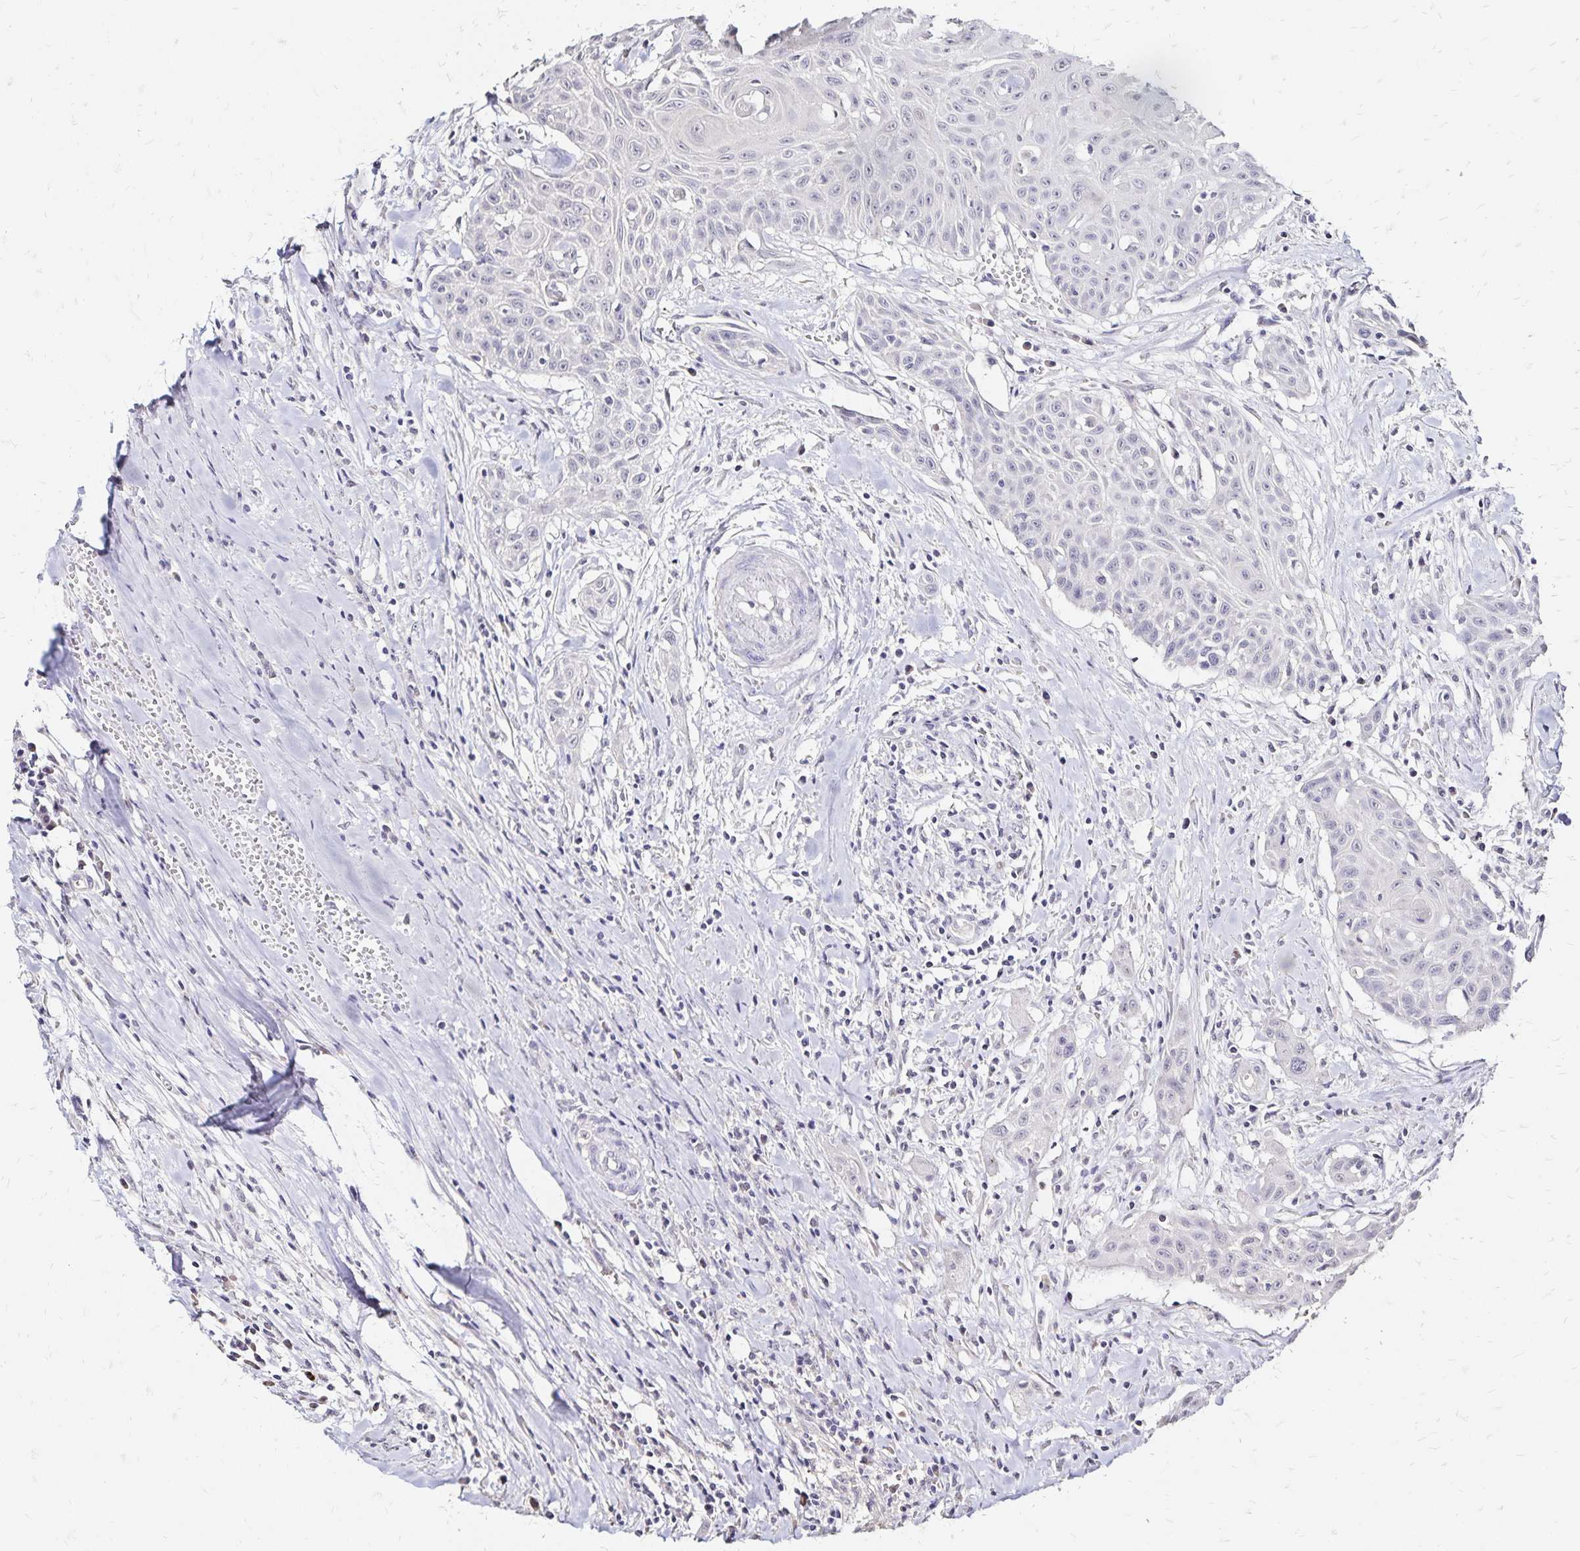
{"staining": {"intensity": "negative", "quantity": "none", "location": "none"}, "tissue": "head and neck cancer", "cell_type": "Tumor cells", "image_type": "cancer", "snomed": [{"axis": "morphology", "description": "Squamous cell carcinoma, NOS"}, {"axis": "topography", "description": "Lymph node"}, {"axis": "topography", "description": "Salivary gland"}, {"axis": "topography", "description": "Head-Neck"}], "caption": "DAB immunohistochemical staining of squamous cell carcinoma (head and neck) displays no significant positivity in tumor cells. (DAB immunohistochemistry (IHC) visualized using brightfield microscopy, high magnification).", "gene": "SLC5A1", "patient": {"sex": "female", "age": 74}}